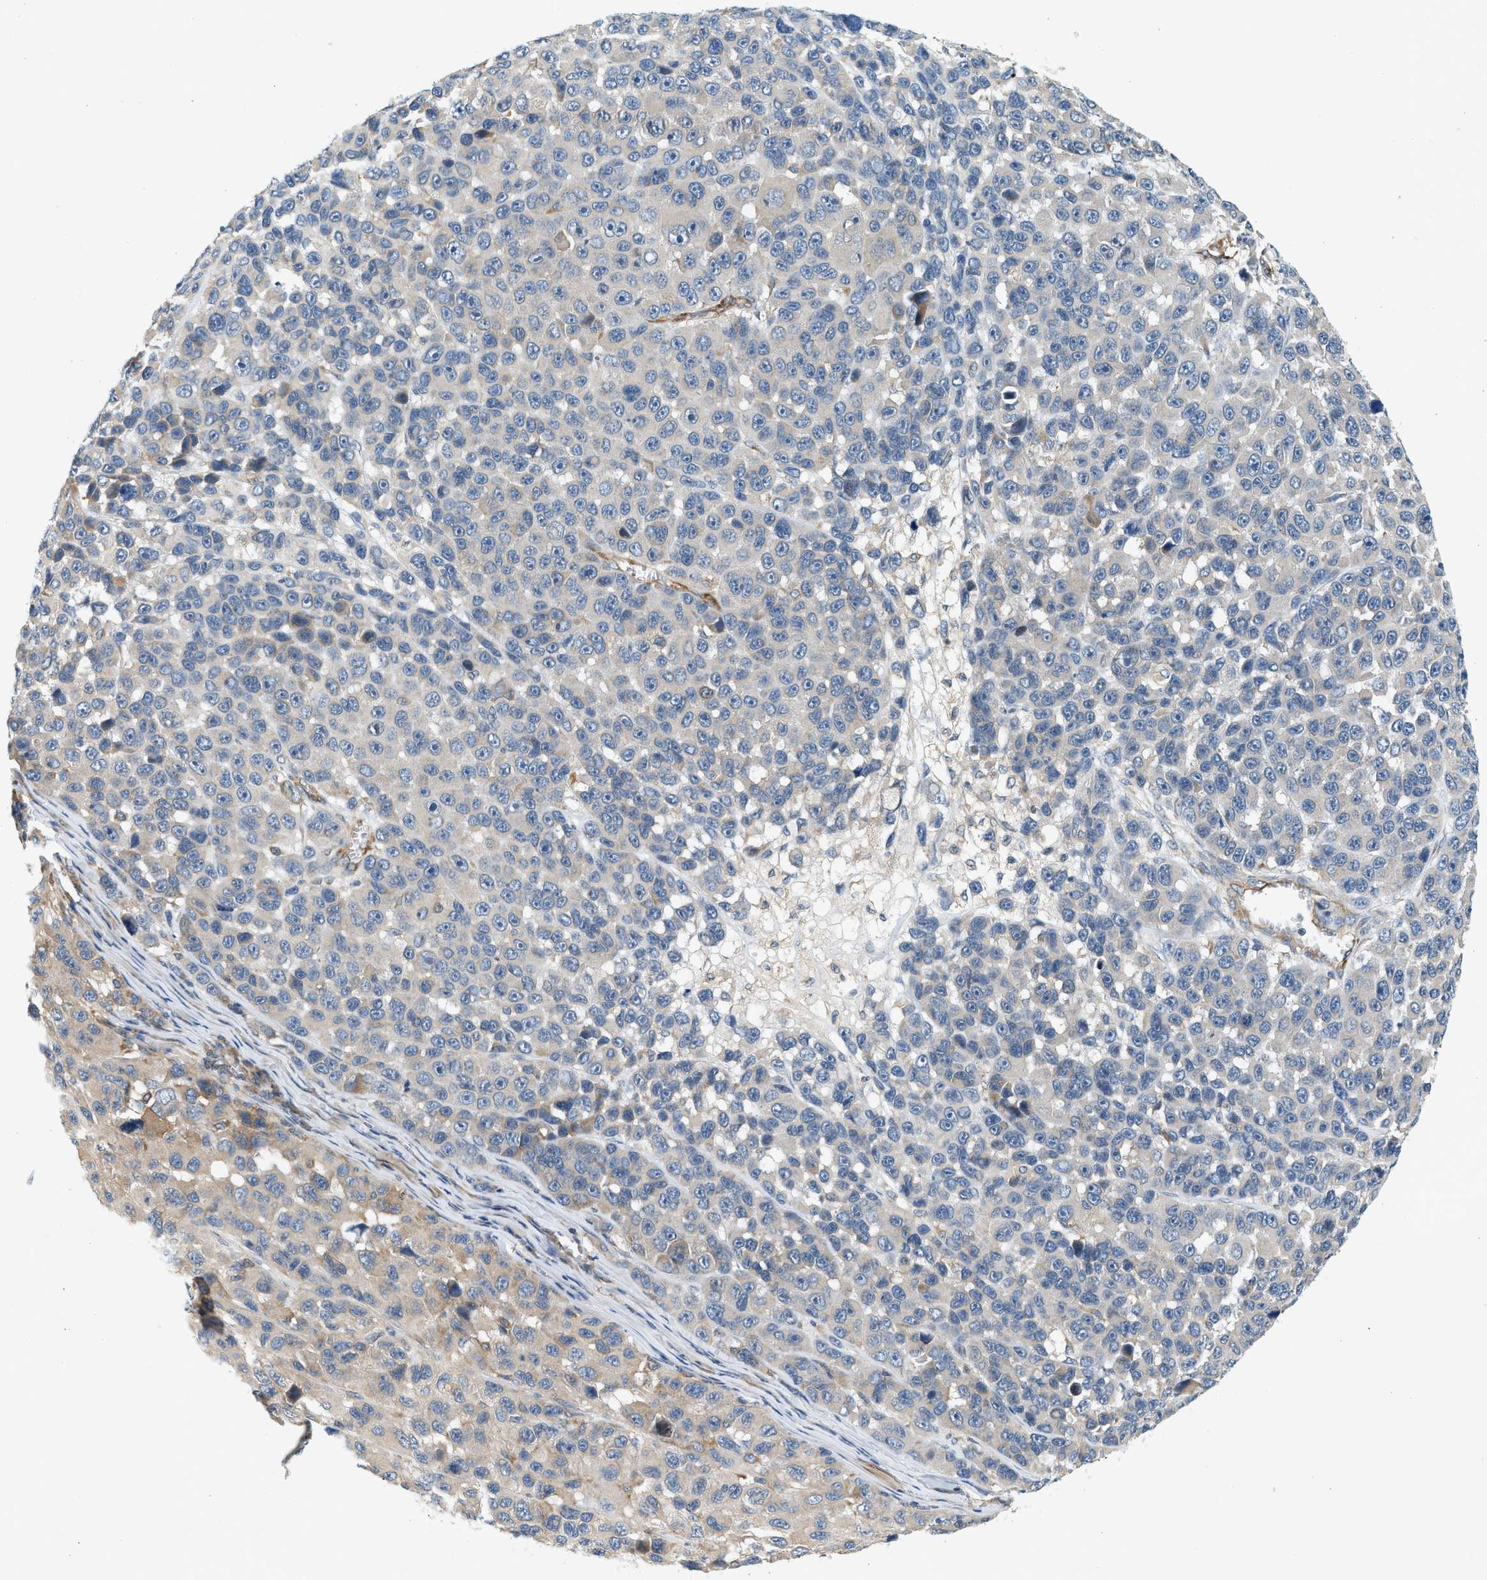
{"staining": {"intensity": "weak", "quantity": "<25%", "location": "cytoplasmic/membranous"}, "tissue": "melanoma", "cell_type": "Tumor cells", "image_type": "cancer", "snomed": [{"axis": "morphology", "description": "Malignant melanoma, NOS"}, {"axis": "topography", "description": "Skin"}], "caption": "Melanoma was stained to show a protein in brown. There is no significant positivity in tumor cells.", "gene": "KDELR2", "patient": {"sex": "male", "age": 53}}